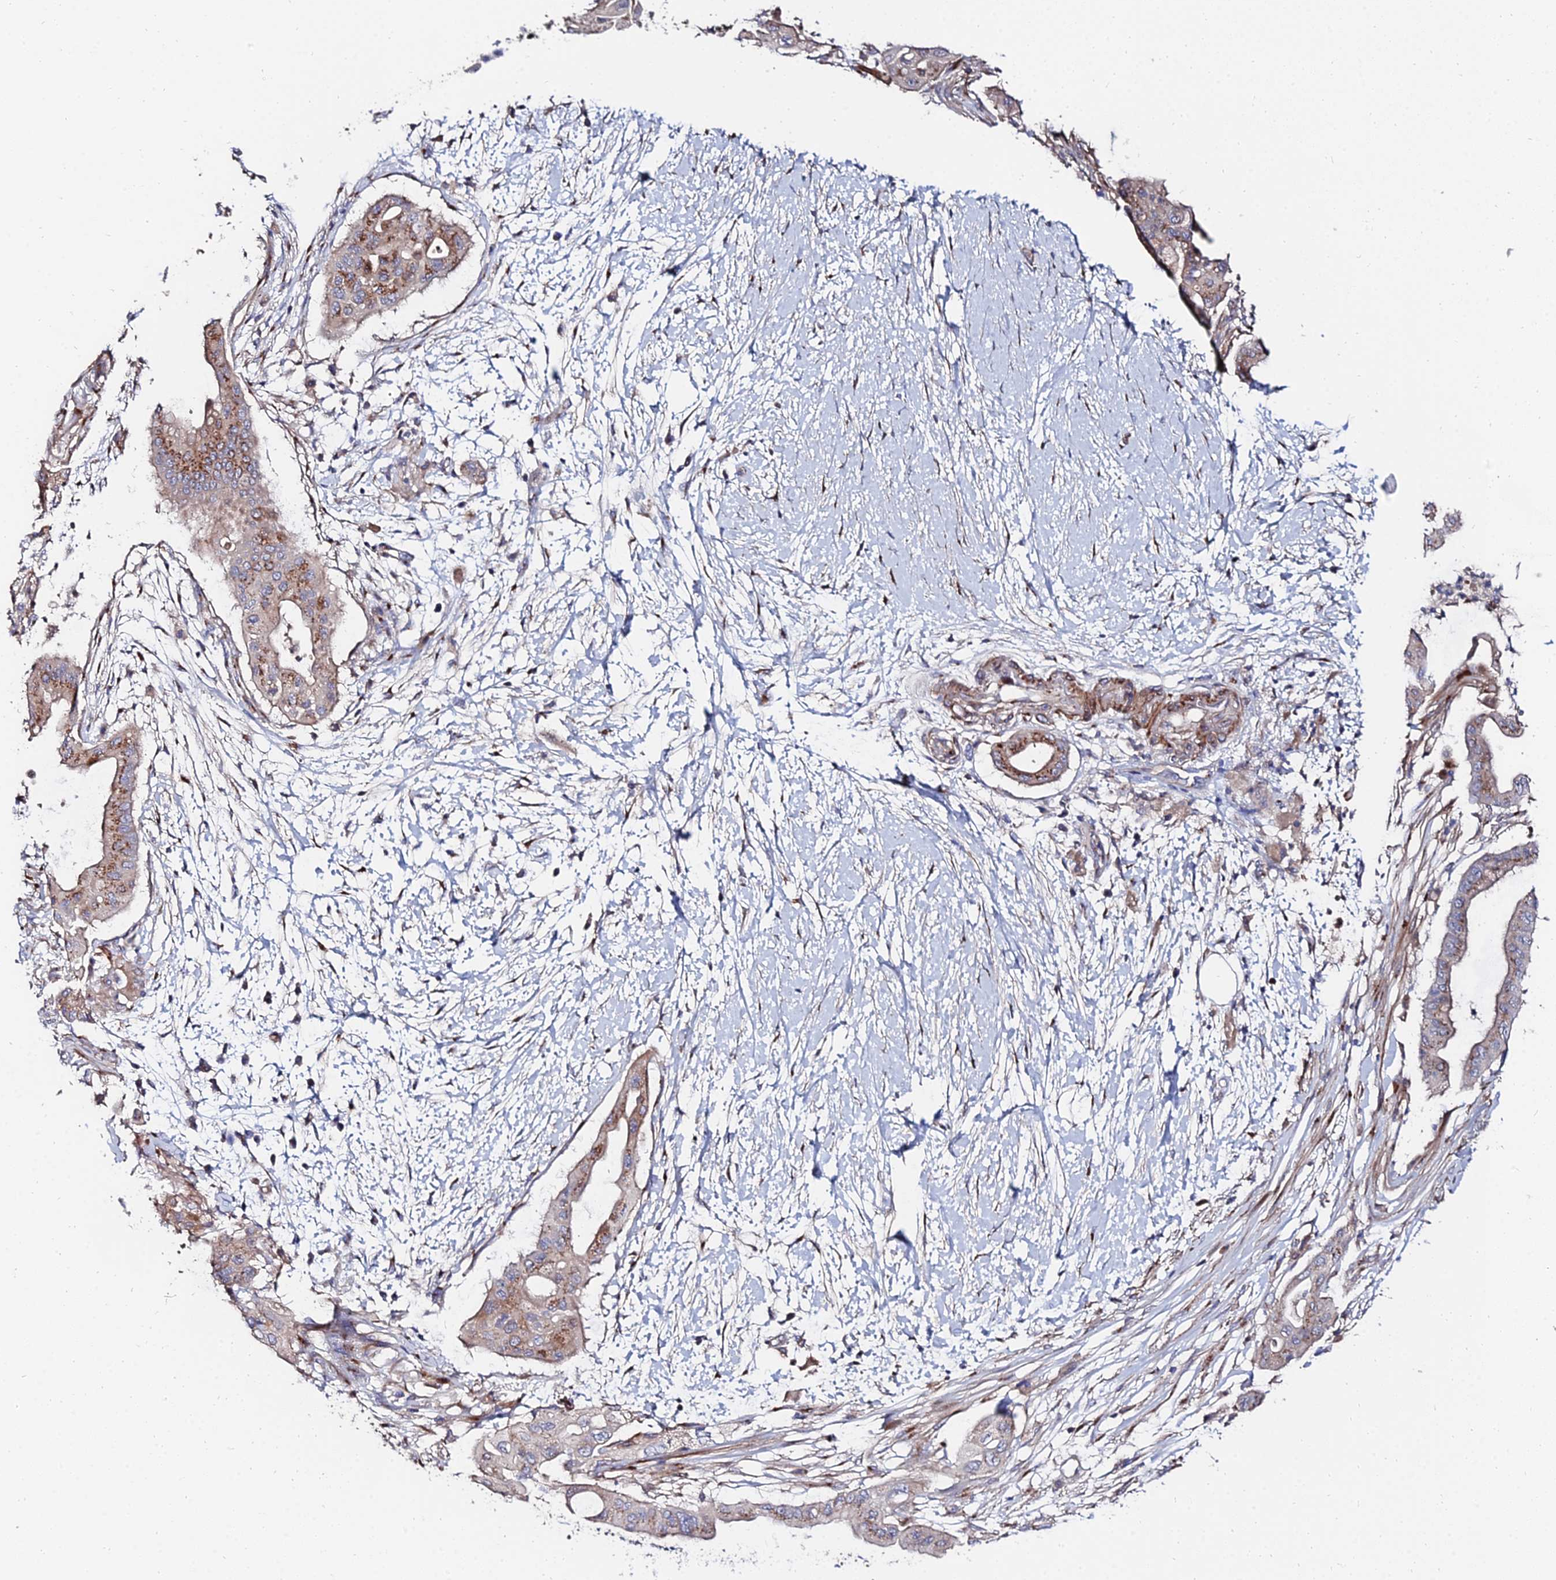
{"staining": {"intensity": "moderate", "quantity": ">75%", "location": "cytoplasmic/membranous"}, "tissue": "pancreatic cancer", "cell_type": "Tumor cells", "image_type": "cancer", "snomed": [{"axis": "morphology", "description": "Adenocarcinoma, NOS"}, {"axis": "topography", "description": "Pancreas"}], "caption": "DAB (3,3'-diaminobenzidine) immunohistochemical staining of pancreatic cancer exhibits moderate cytoplasmic/membranous protein positivity in about >75% of tumor cells.", "gene": "BORCS8", "patient": {"sex": "male", "age": 68}}